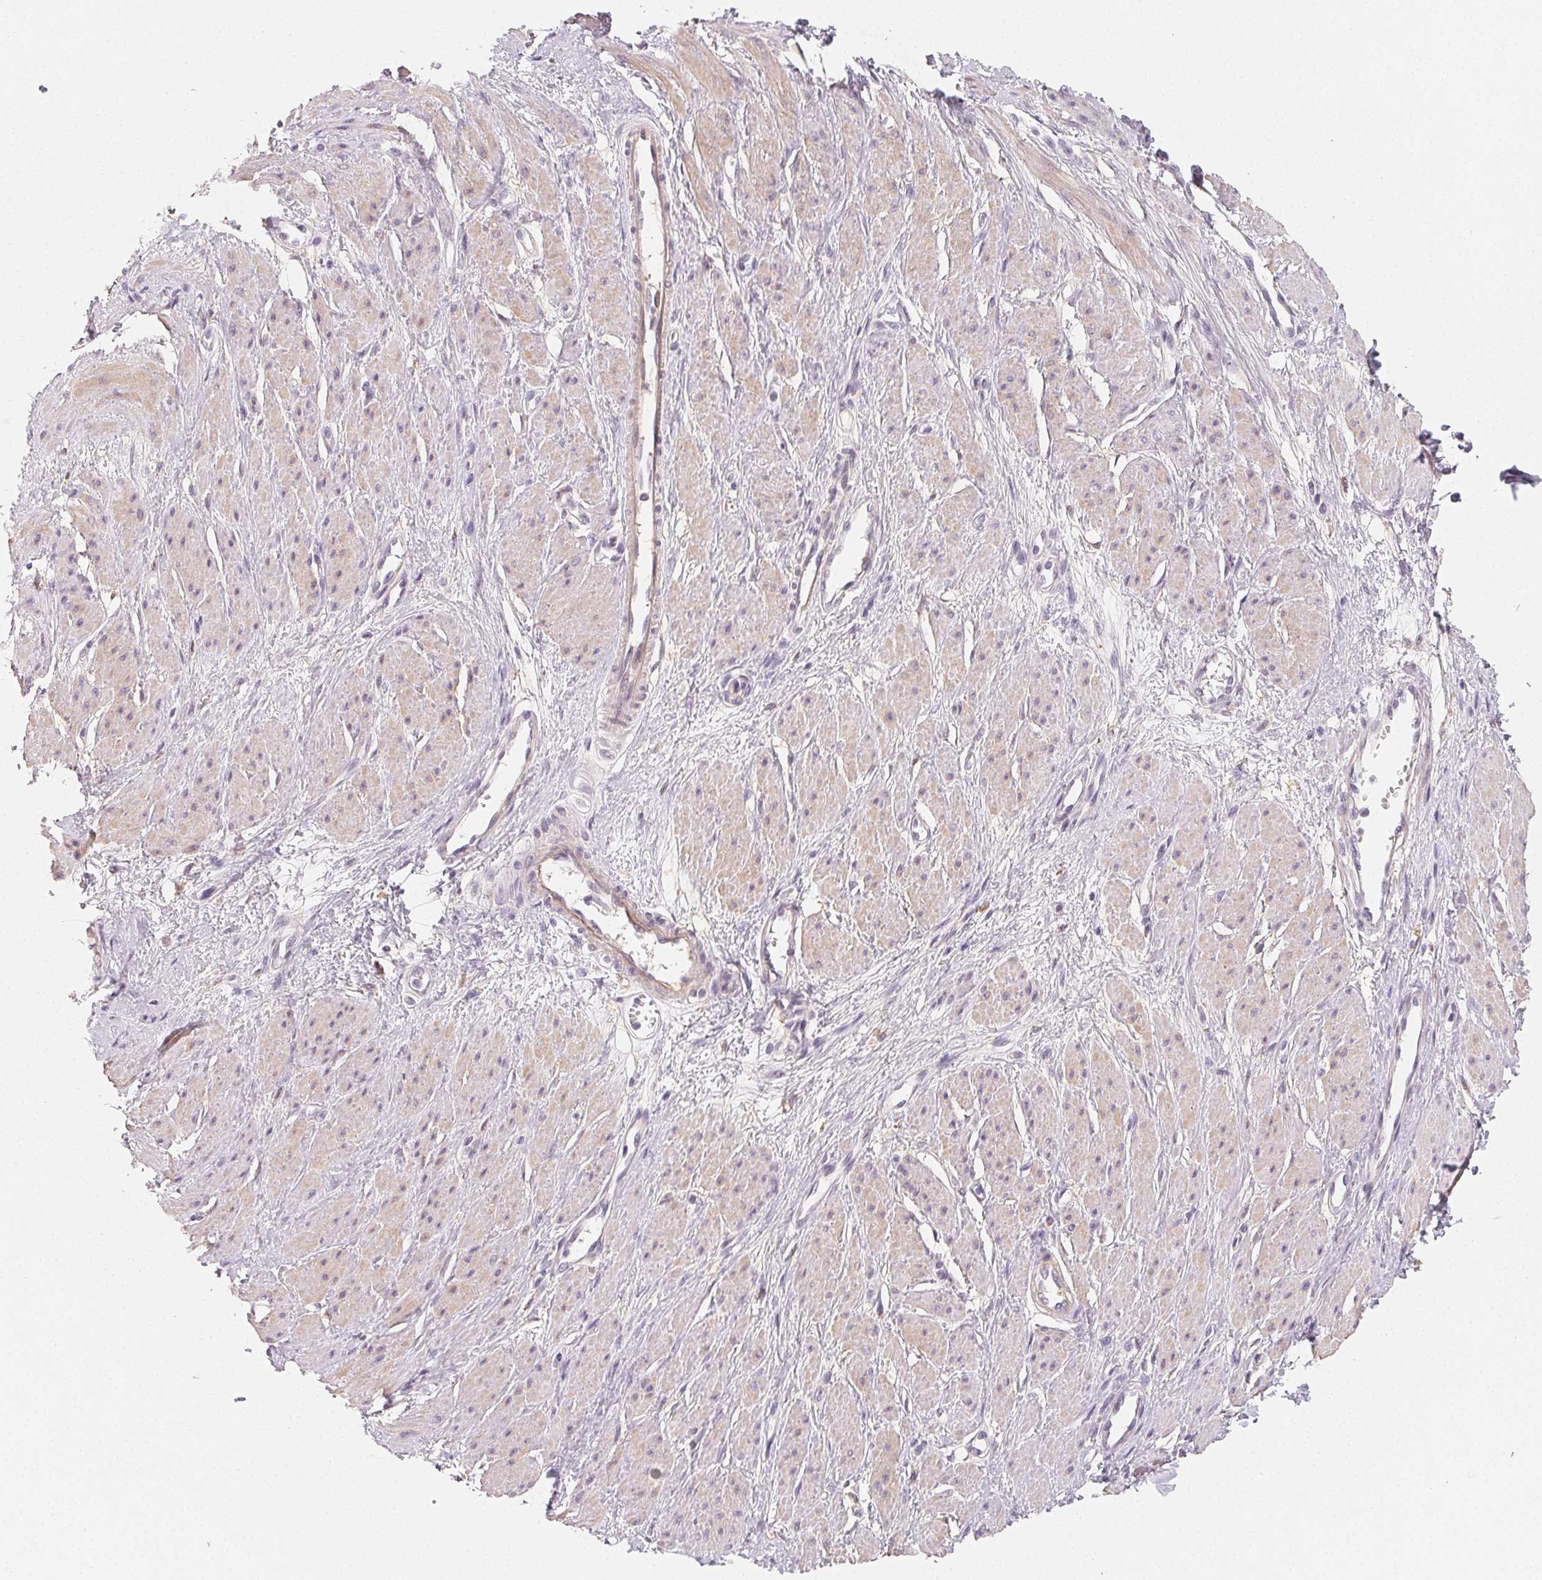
{"staining": {"intensity": "weak", "quantity": "25%-75%", "location": "cytoplasmic/membranous"}, "tissue": "smooth muscle", "cell_type": "Smooth muscle cells", "image_type": "normal", "snomed": [{"axis": "morphology", "description": "Normal tissue, NOS"}, {"axis": "topography", "description": "Smooth muscle"}, {"axis": "topography", "description": "Uterus"}], "caption": "A micrograph of human smooth muscle stained for a protein shows weak cytoplasmic/membranous brown staining in smooth muscle cells. Nuclei are stained in blue.", "gene": "LRRC23", "patient": {"sex": "female", "age": 39}}